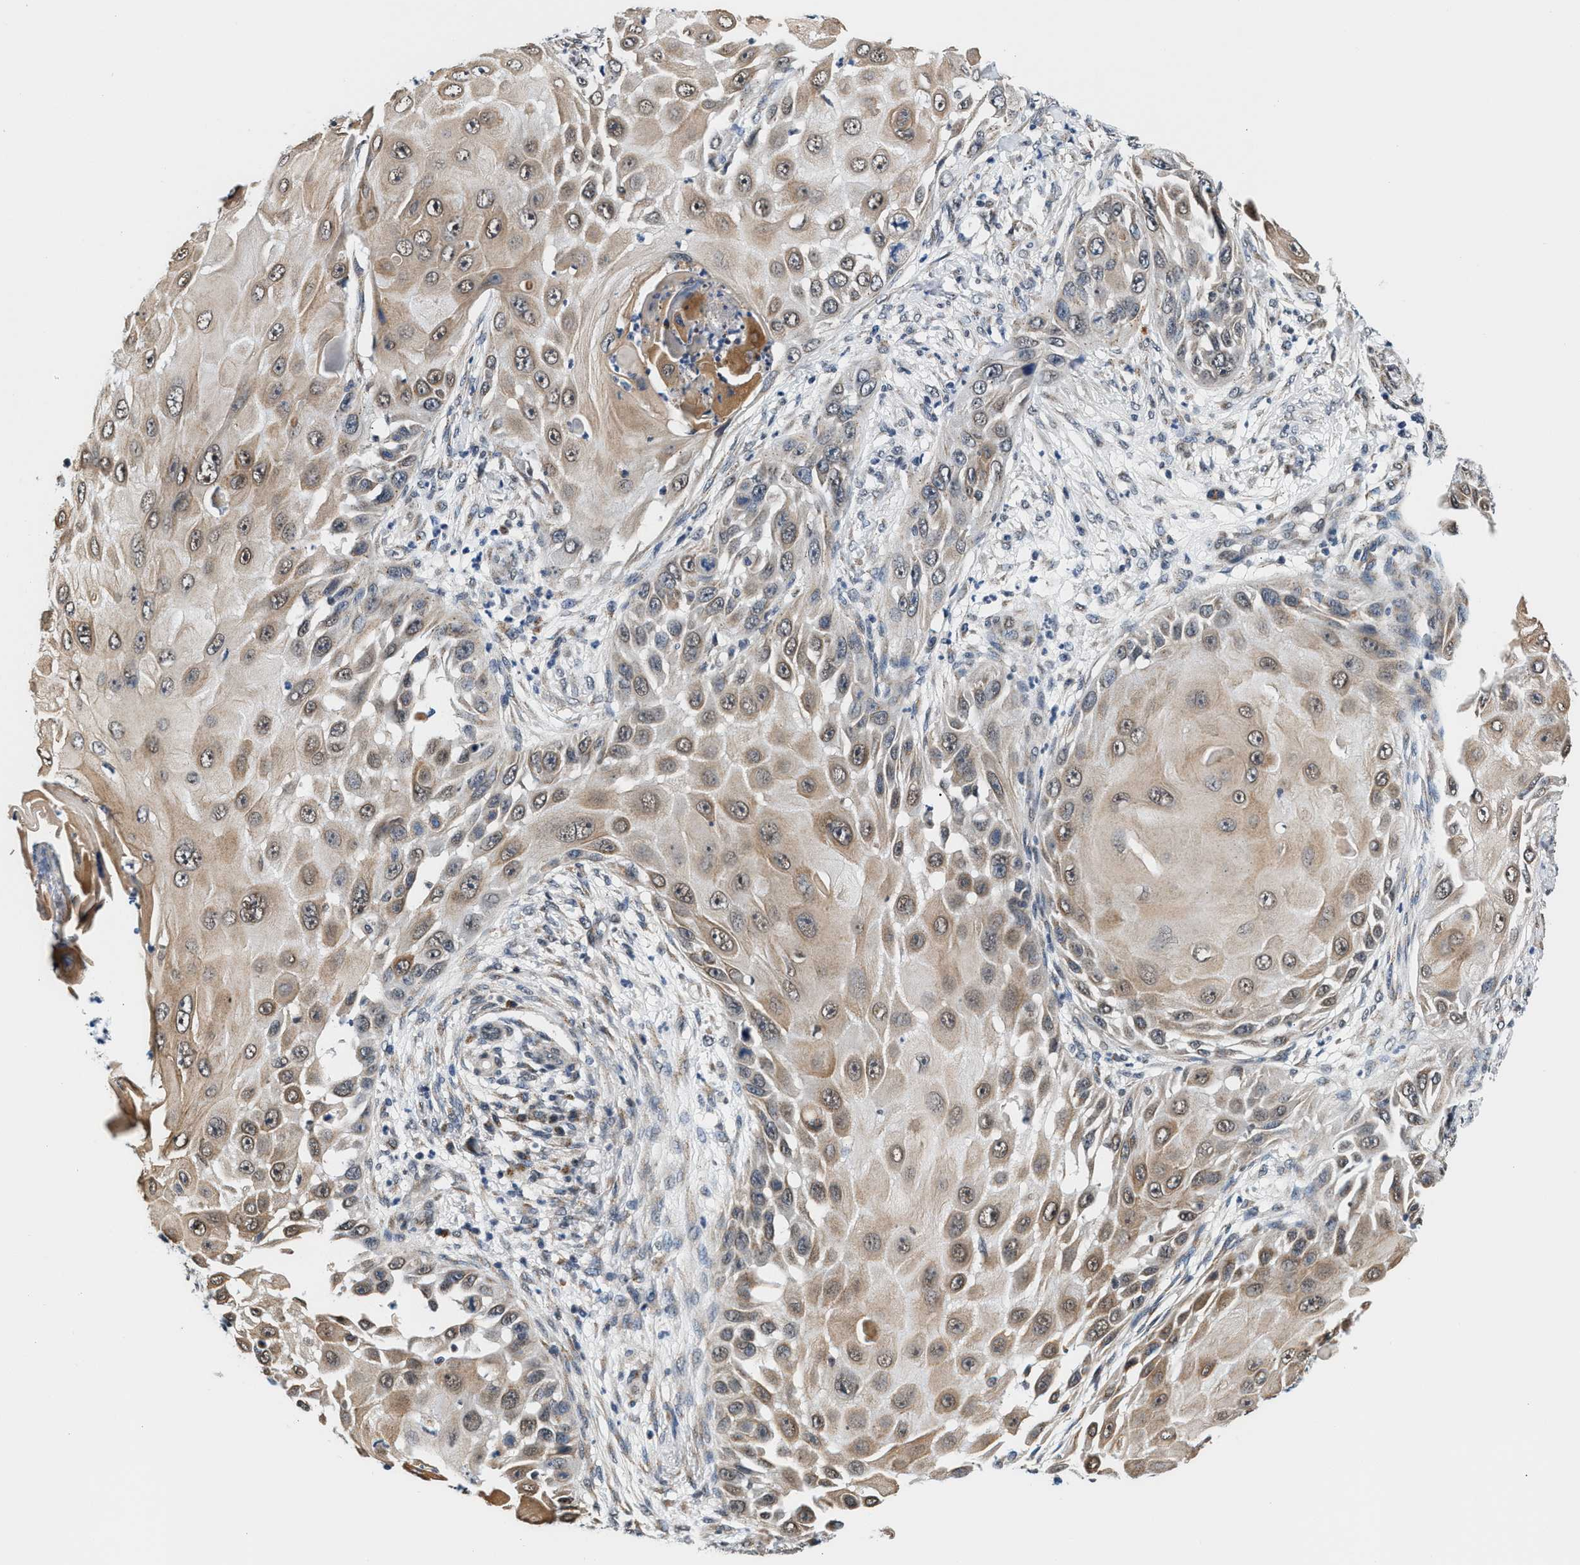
{"staining": {"intensity": "weak", "quantity": ">75%", "location": "cytoplasmic/membranous"}, "tissue": "skin cancer", "cell_type": "Tumor cells", "image_type": "cancer", "snomed": [{"axis": "morphology", "description": "Squamous cell carcinoma, NOS"}, {"axis": "topography", "description": "Skin"}], "caption": "Immunohistochemistry (DAB (3,3'-diaminobenzidine)) staining of human squamous cell carcinoma (skin) shows weak cytoplasmic/membranous protein expression in approximately >75% of tumor cells. Immunohistochemistry stains the protein of interest in brown and the nuclei are stained blue.", "gene": "KCNMB2", "patient": {"sex": "female", "age": 44}}